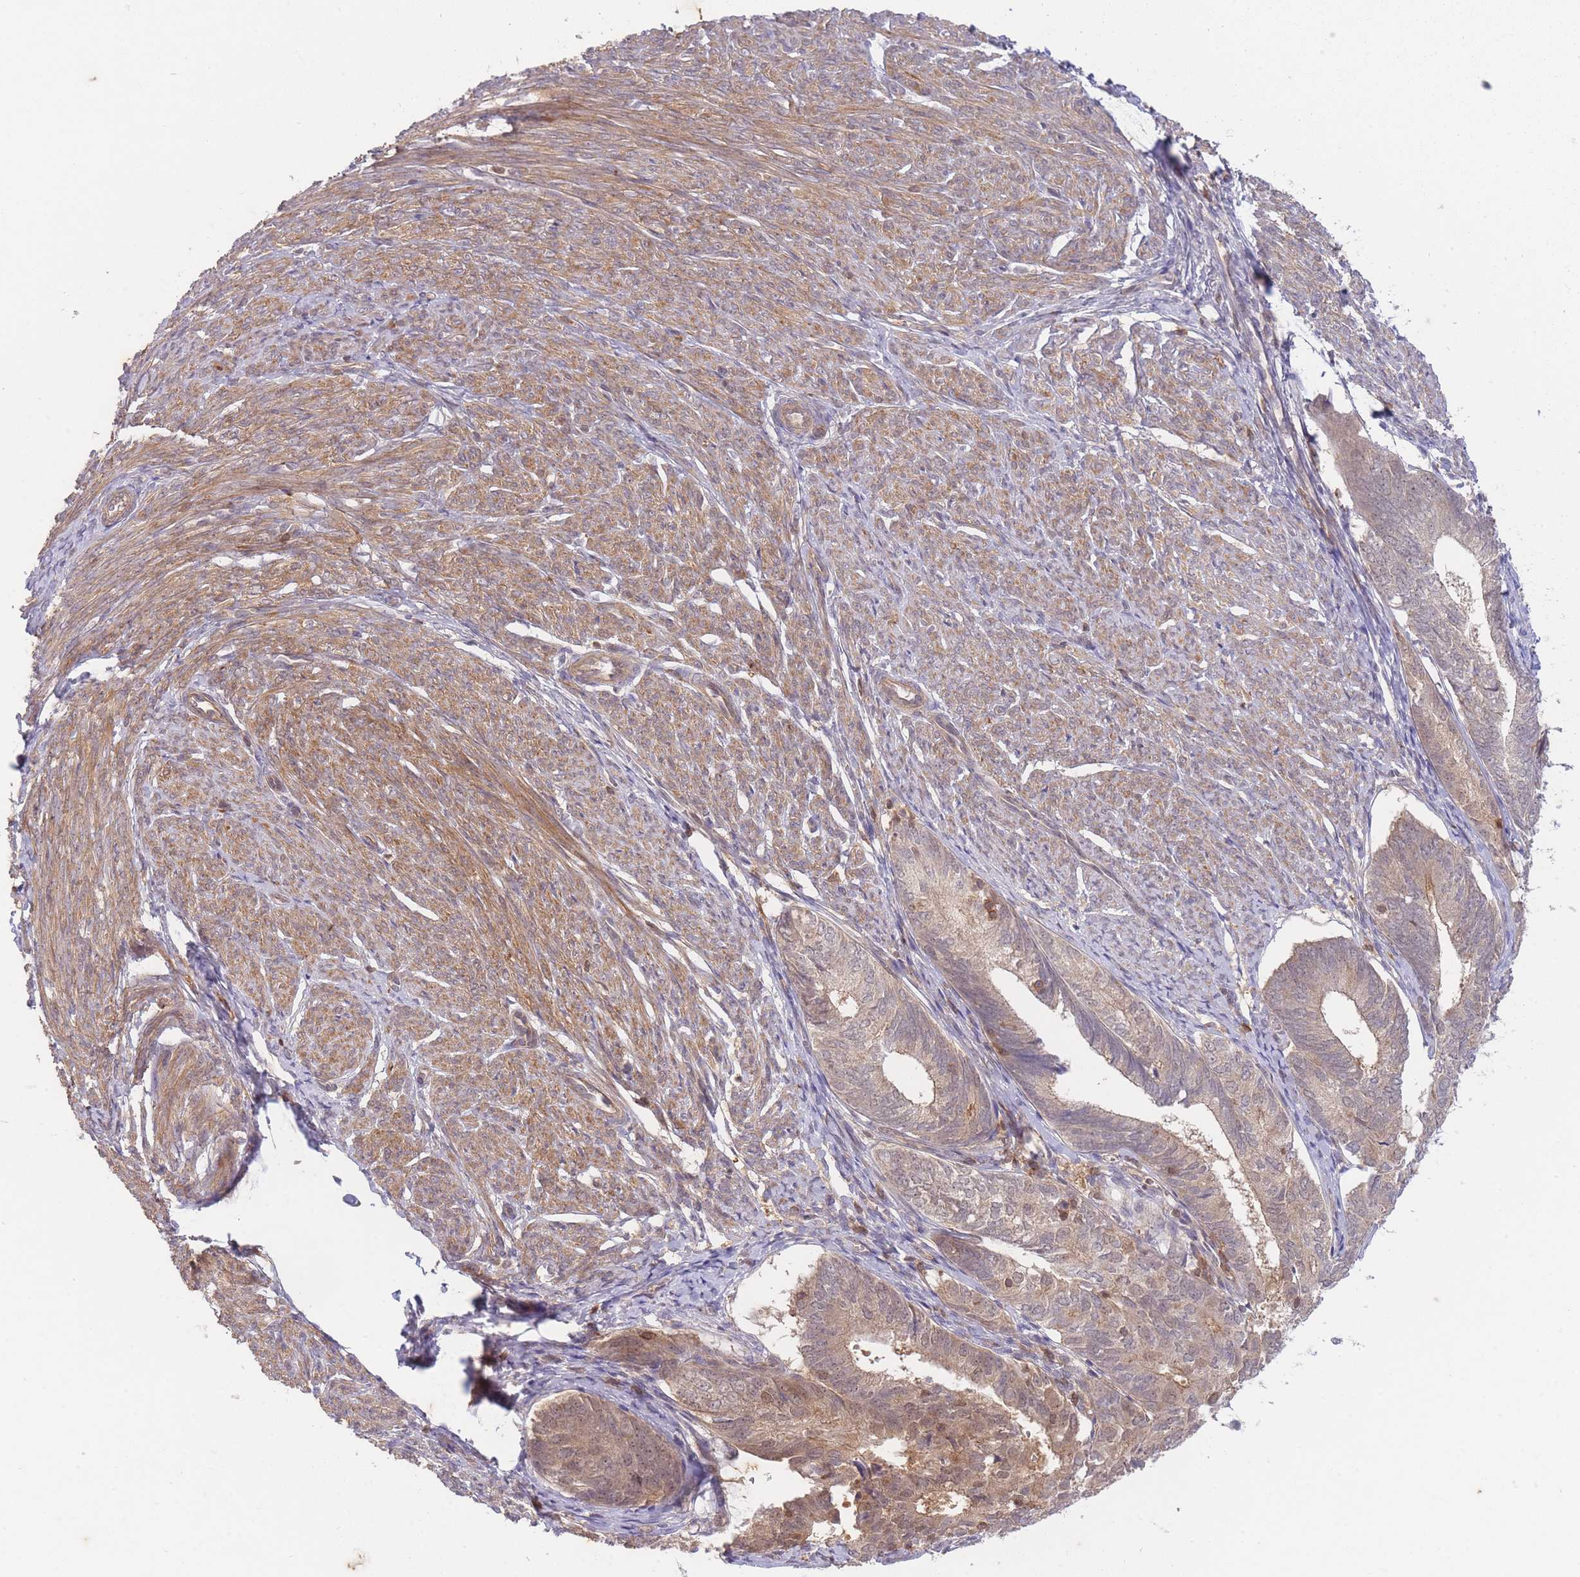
{"staining": {"intensity": "weak", "quantity": ">75%", "location": "cytoplasmic/membranous,nuclear"}, "tissue": "endometrial cancer", "cell_type": "Tumor cells", "image_type": "cancer", "snomed": [{"axis": "morphology", "description": "Adenocarcinoma, NOS"}, {"axis": "topography", "description": "Endometrium"}], "caption": "IHC image of adenocarcinoma (endometrial) stained for a protein (brown), which demonstrates low levels of weak cytoplasmic/membranous and nuclear expression in about >75% of tumor cells.", "gene": "ST8SIA4", "patient": {"sex": "female", "age": 87}}